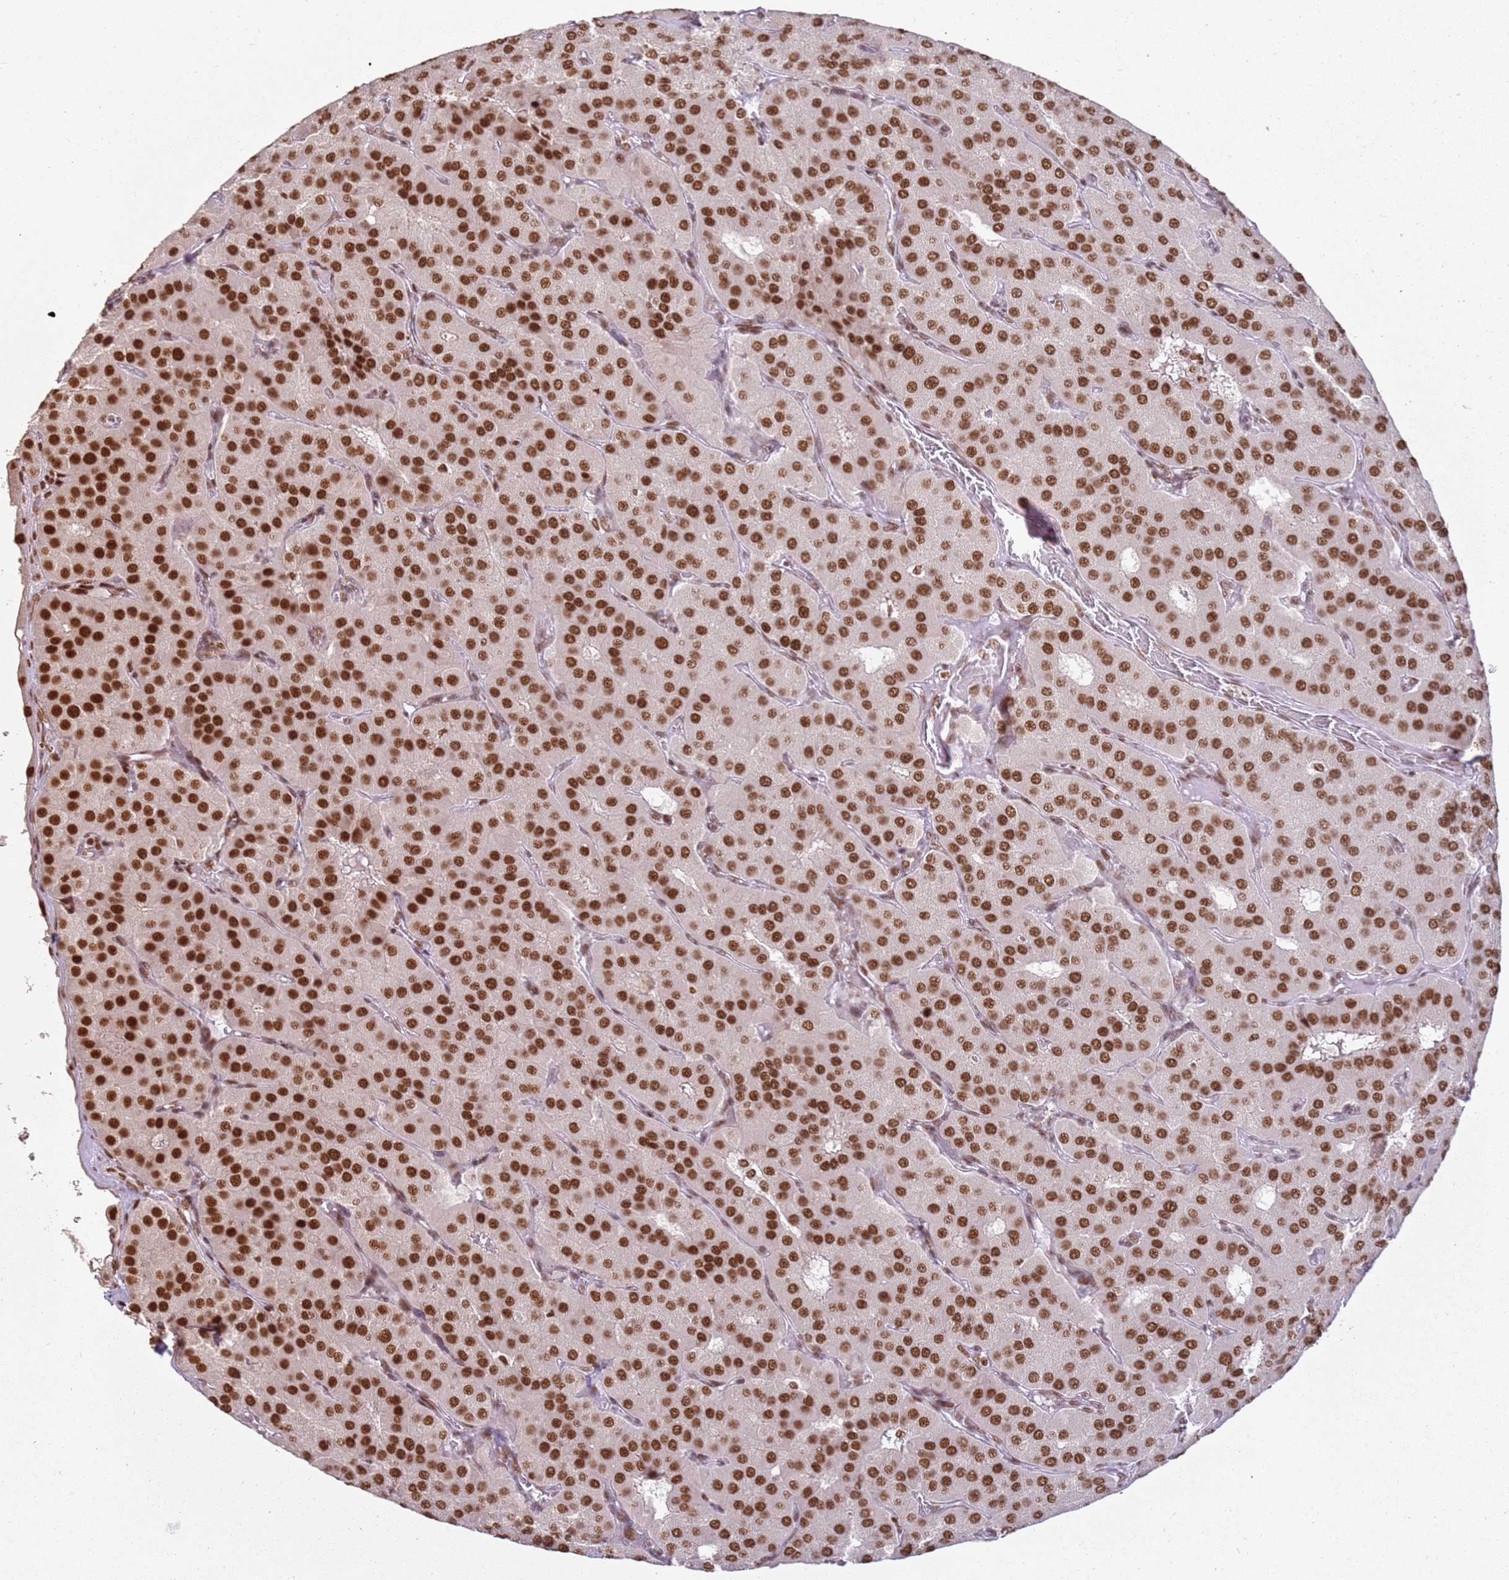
{"staining": {"intensity": "strong", "quantity": ">75%", "location": "nuclear"}, "tissue": "parathyroid gland", "cell_type": "Glandular cells", "image_type": "normal", "snomed": [{"axis": "morphology", "description": "Normal tissue, NOS"}, {"axis": "morphology", "description": "Adenoma, NOS"}, {"axis": "topography", "description": "Parathyroid gland"}], "caption": "DAB (3,3'-diaminobenzidine) immunohistochemical staining of benign parathyroid gland demonstrates strong nuclear protein expression in approximately >75% of glandular cells. The staining was performed using DAB (3,3'-diaminobenzidine), with brown indicating positive protein expression. Nuclei are stained blue with hematoxylin.", "gene": "TENT4A", "patient": {"sex": "female", "age": 86}}